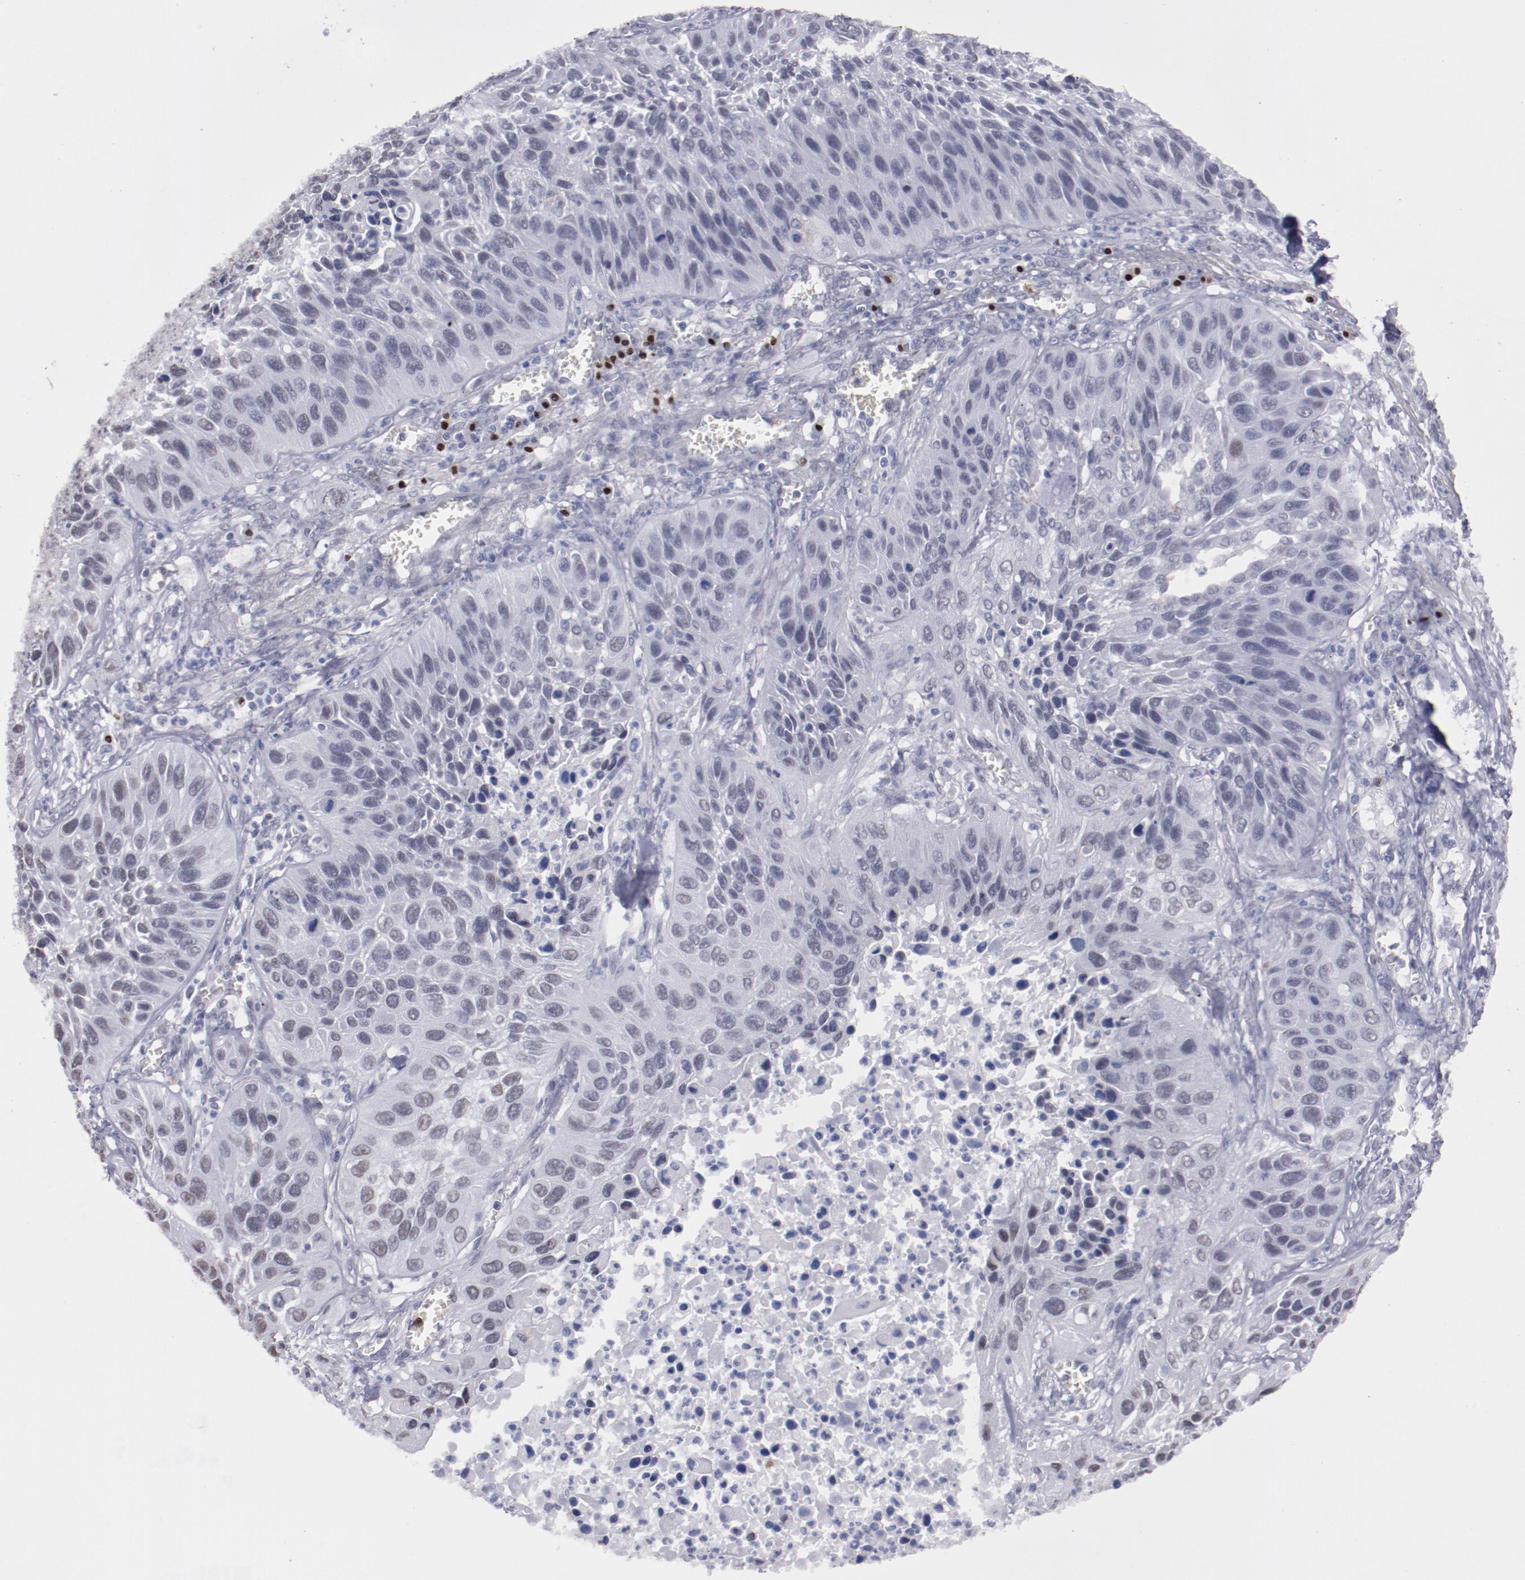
{"staining": {"intensity": "weak", "quantity": "<25%", "location": "nuclear"}, "tissue": "lung cancer", "cell_type": "Tumor cells", "image_type": "cancer", "snomed": [{"axis": "morphology", "description": "Squamous cell carcinoma, NOS"}, {"axis": "topography", "description": "Lung"}], "caption": "High magnification brightfield microscopy of lung cancer (squamous cell carcinoma) stained with DAB (3,3'-diaminobenzidine) (brown) and counterstained with hematoxylin (blue): tumor cells show no significant positivity.", "gene": "IRF4", "patient": {"sex": "female", "age": 76}}